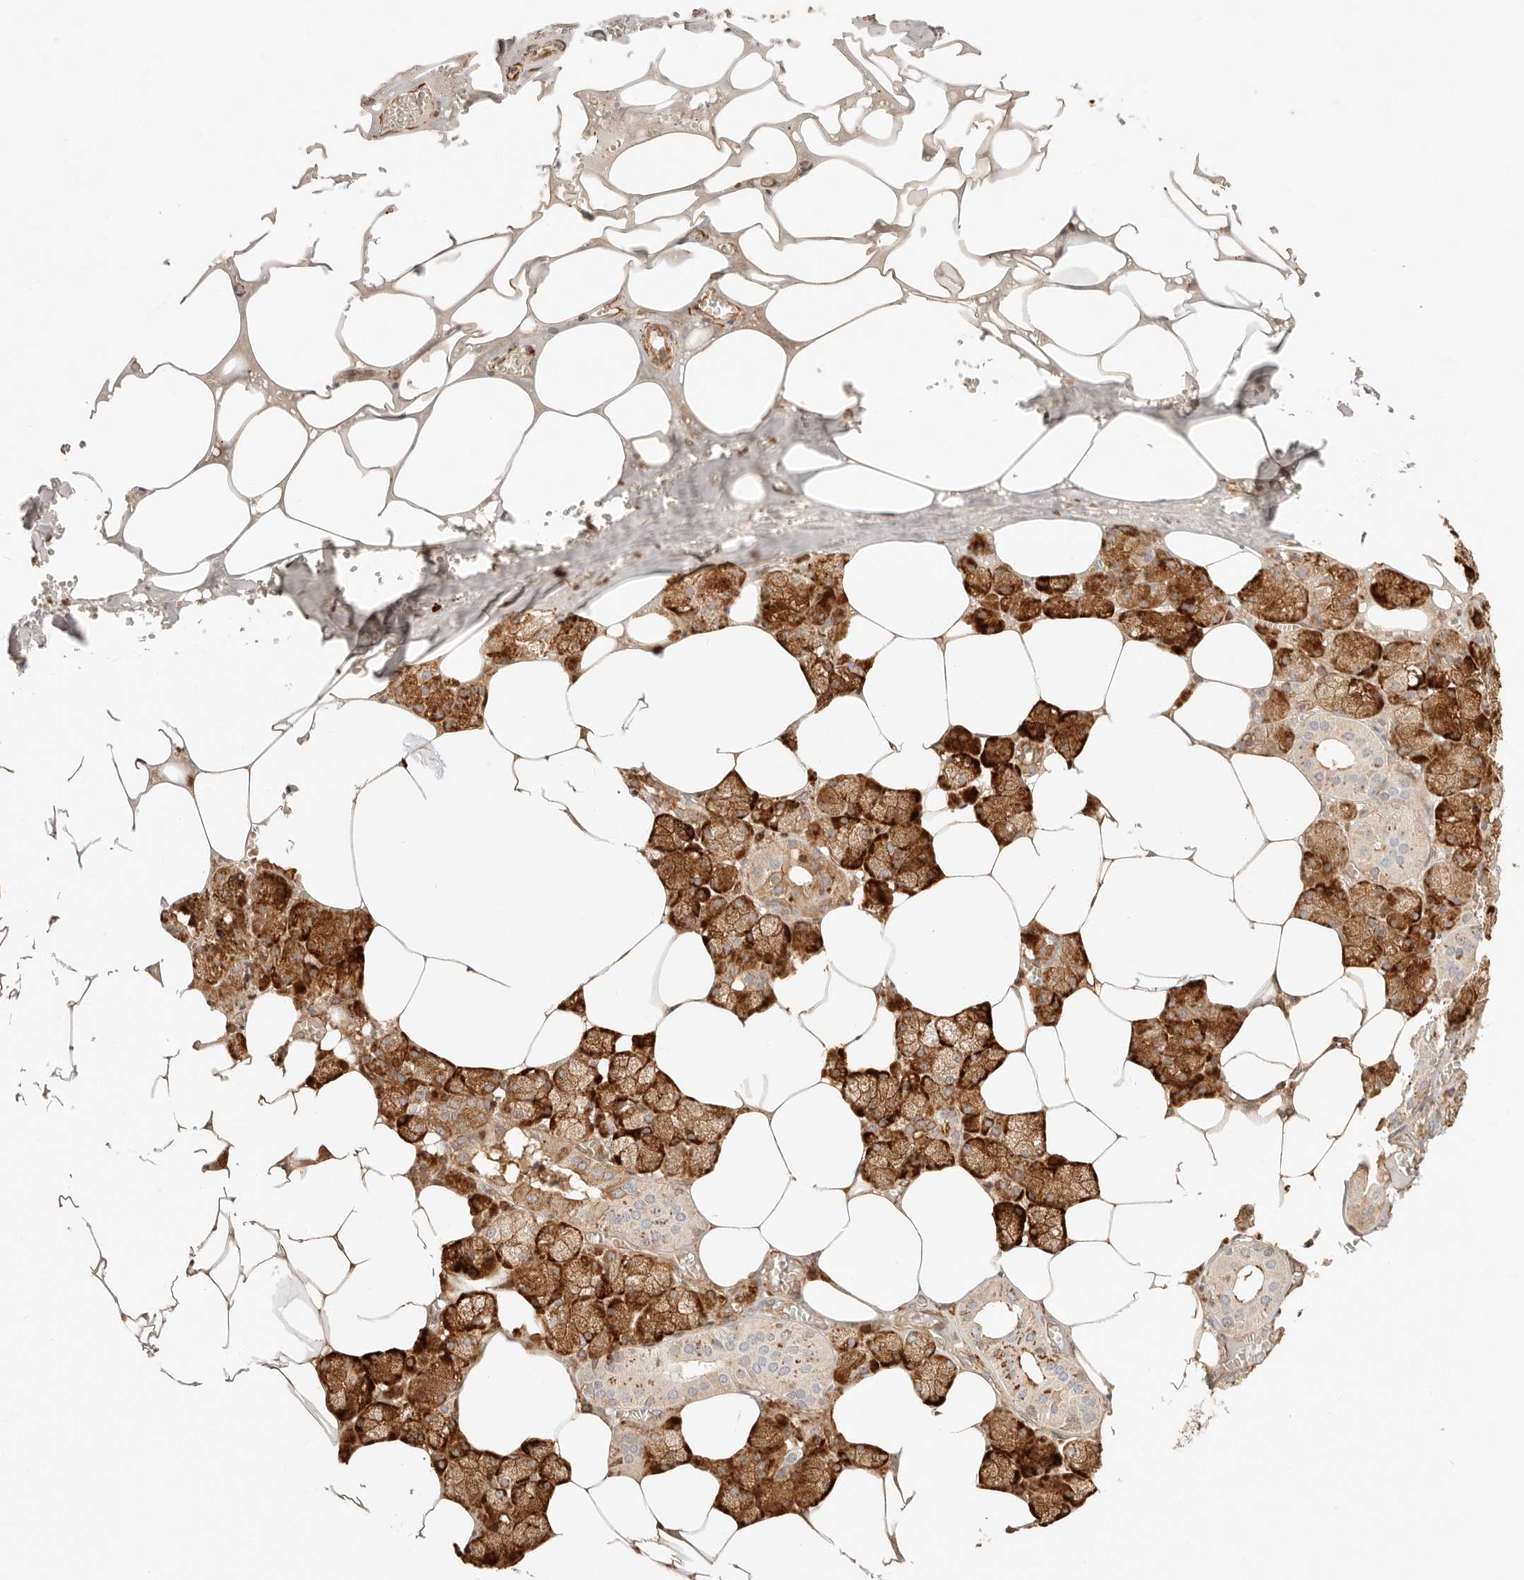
{"staining": {"intensity": "strong", "quantity": "25%-75%", "location": "cytoplasmic/membranous"}, "tissue": "salivary gland", "cell_type": "Glandular cells", "image_type": "normal", "snomed": [{"axis": "morphology", "description": "Normal tissue, NOS"}, {"axis": "topography", "description": "Salivary gland"}], "caption": "This histopathology image exhibits immunohistochemistry (IHC) staining of normal salivary gland, with high strong cytoplasmic/membranous positivity in approximately 25%-75% of glandular cells.", "gene": "ZC3H11A", "patient": {"sex": "male", "age": 62}}